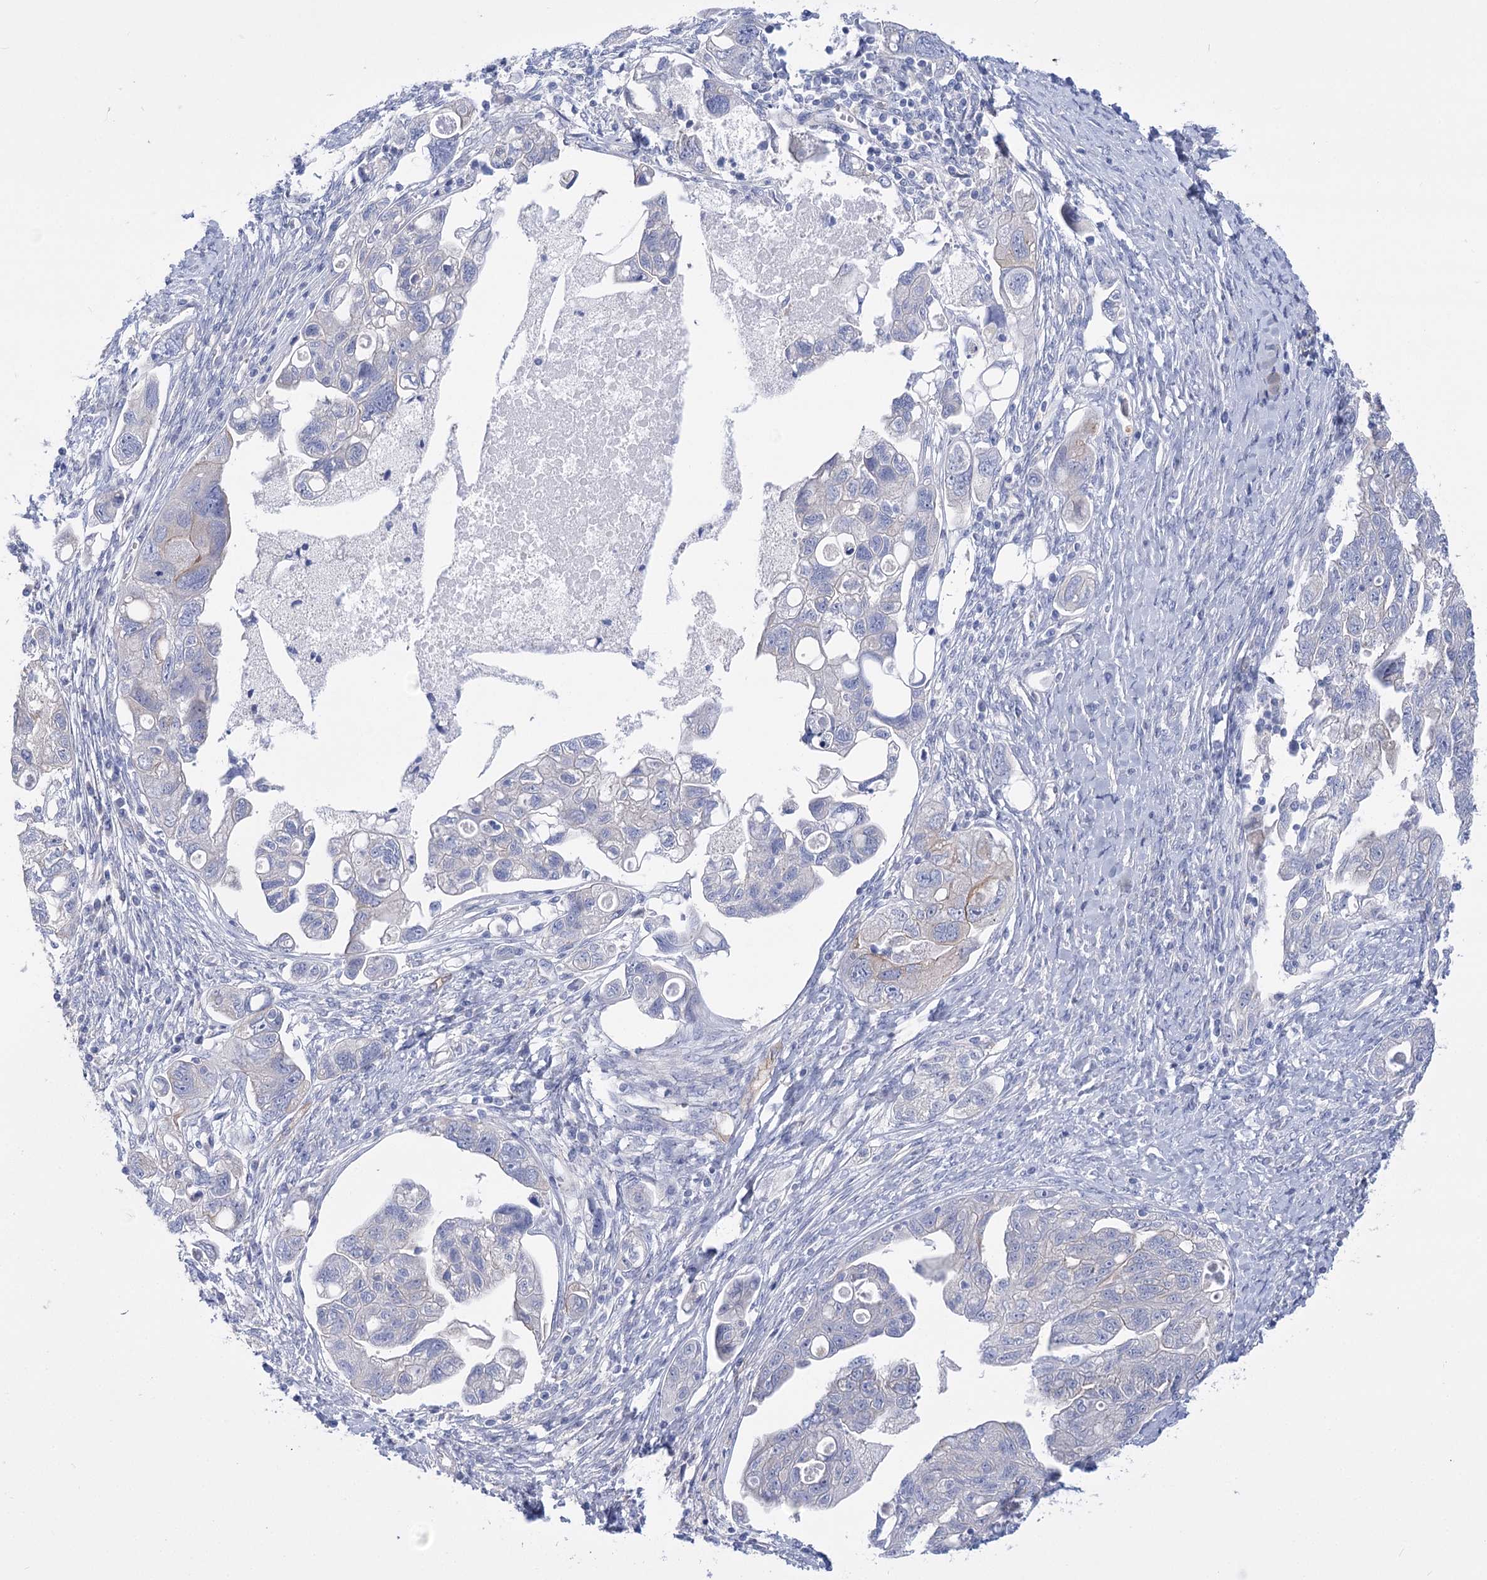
{"staining": {"intensity": "weak", "quantity": "<25%", "location": "cytoplasmic/membranous"}, "tissue": "ovarian cancer", "cell_type": "Tumor cells", "image_type": "cancer", "snomed": [{"axis": "morphology", "description": "Carcinoma, NOS"}, {"axis": "morphology", "description": "Cystadenocarcinoma, serous, NOS"}, {"axis": "topography", "description": "Ovary"}], "caption": "Human ovarian cancer stained for a protein using IHC displays no staining in tumor cells.", "gene": "LRRC34", "patient": {"sex": "female", "age": 69}}